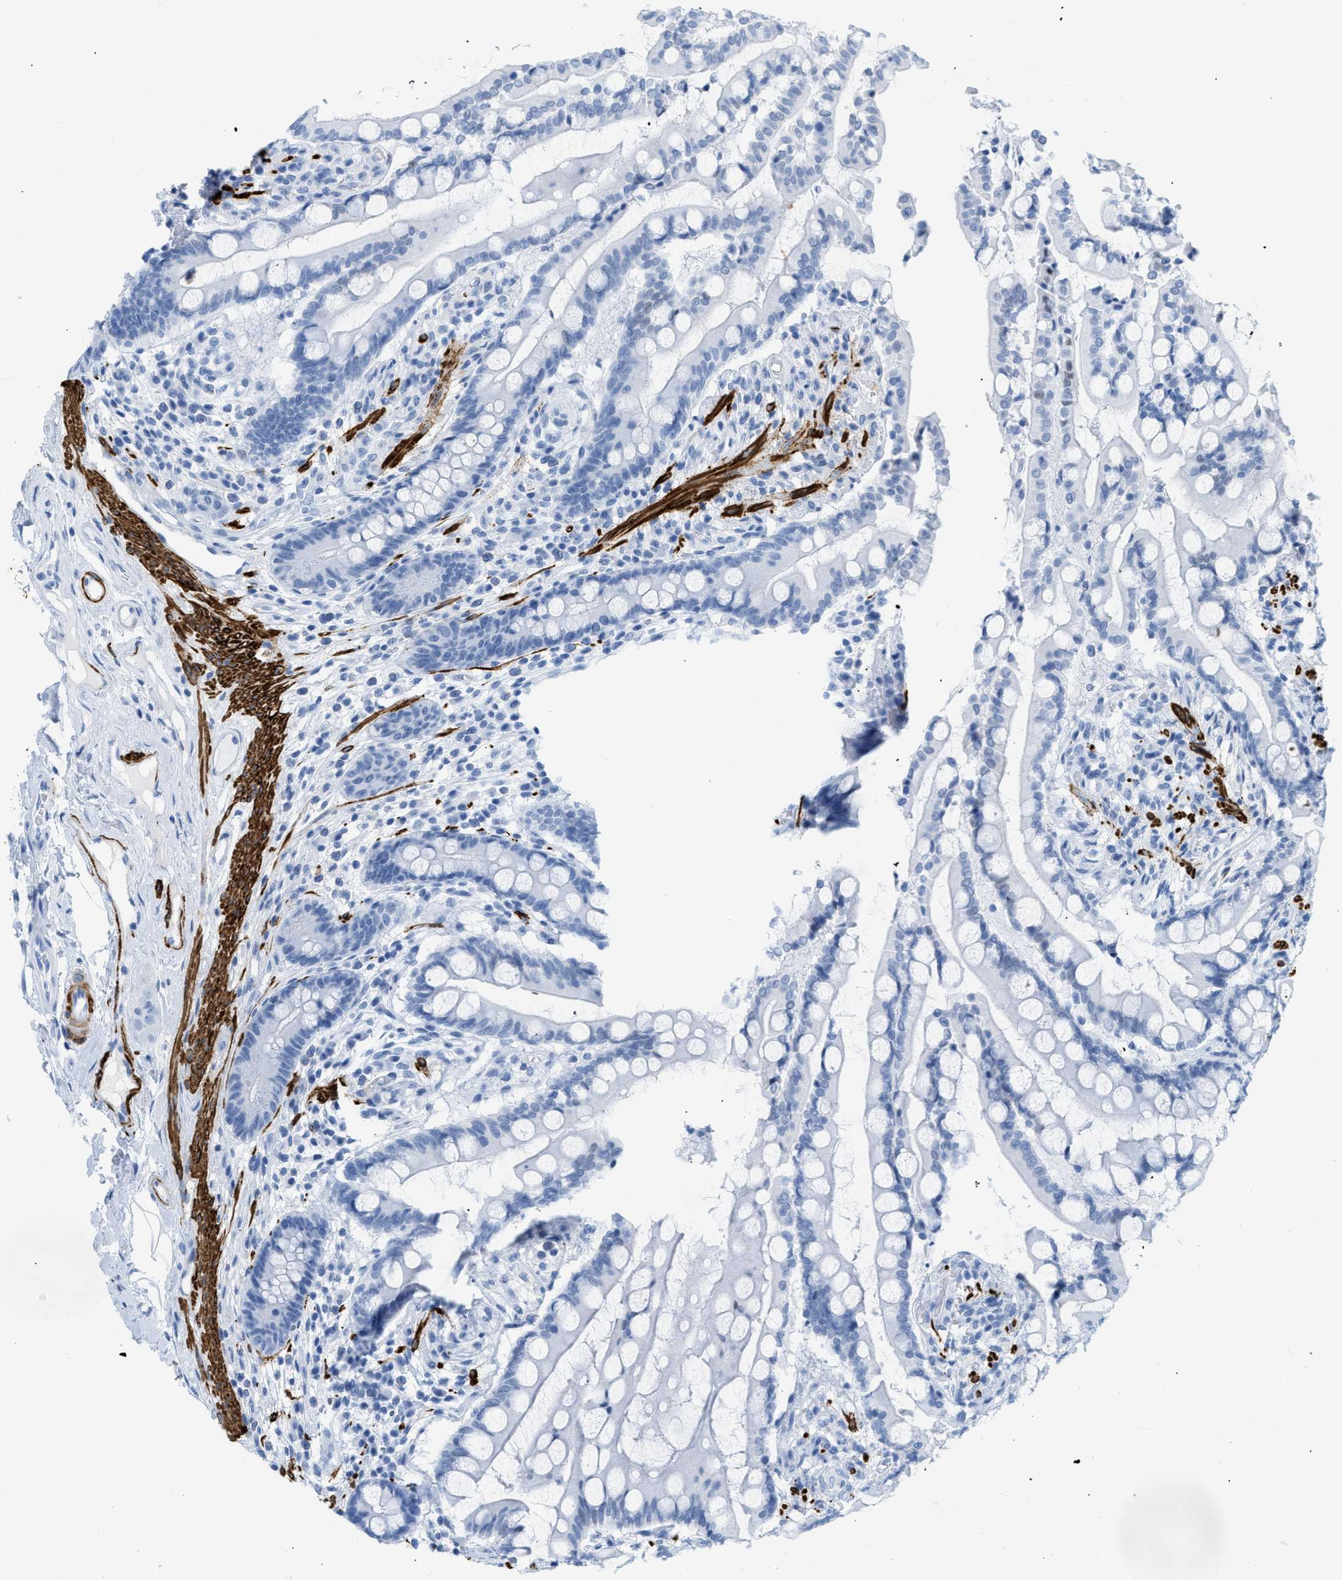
{"staining": {"intensity": "negative", "quantity": "none", "location": "none"}, "tissue": "colon", "cell_type": "Endothelial cells", "image_type": "normal", "snomed": [{"axis": "morphology", "description": "Normal tissue, NOS"}, {"axis": "topography", "description": "Colon"}], "caption": "This is an IHC photomicrograph of benign colon. There is no expression in endothelial cells.", "gene": "DES", "patient": {"sex": "male", "age": 73}}